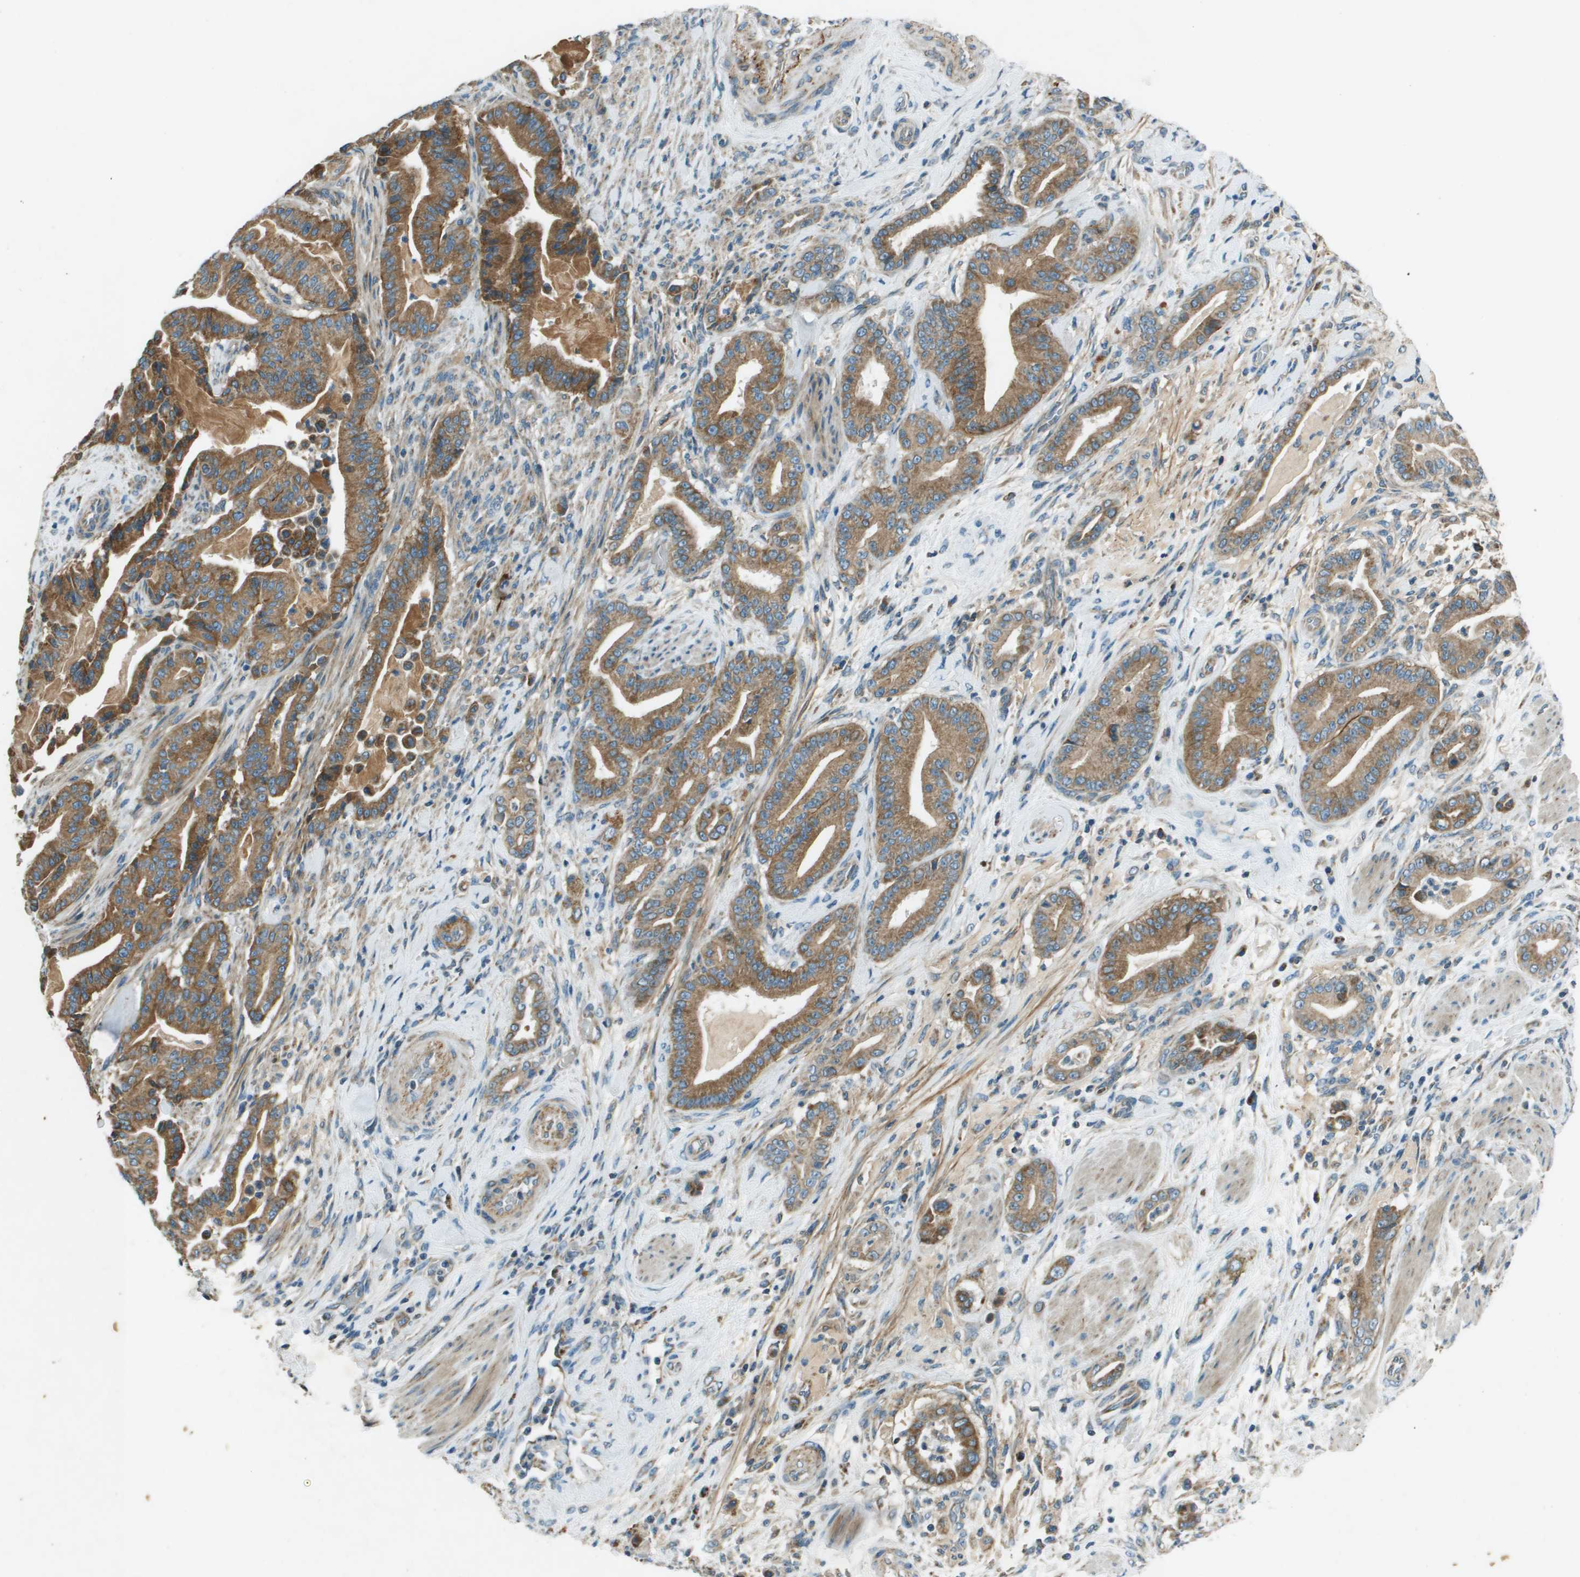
{"staining": {"intensity": "moderate", "quantity": ">75%", "location": "cytoplasmic/membranous"}, "tissue": "pancreatic cancer", "cell_type": "Tumor cells", "image_type": "cancer", "snomed": [{"axis": "morphology", "description": "Normal tissue, NOS"}, {"axis": "morphology", "description": "Adenocarcinoma, NOS"}, {"axis": "topography", "description": "Pancreas"}], "caption": "Human adenocarcinoma (pancreatic) stained with a protein marker reveals moderate staining in tumor cells.", "gene": "MIGA1", "patient": {"sex": "male", "age": 63}}